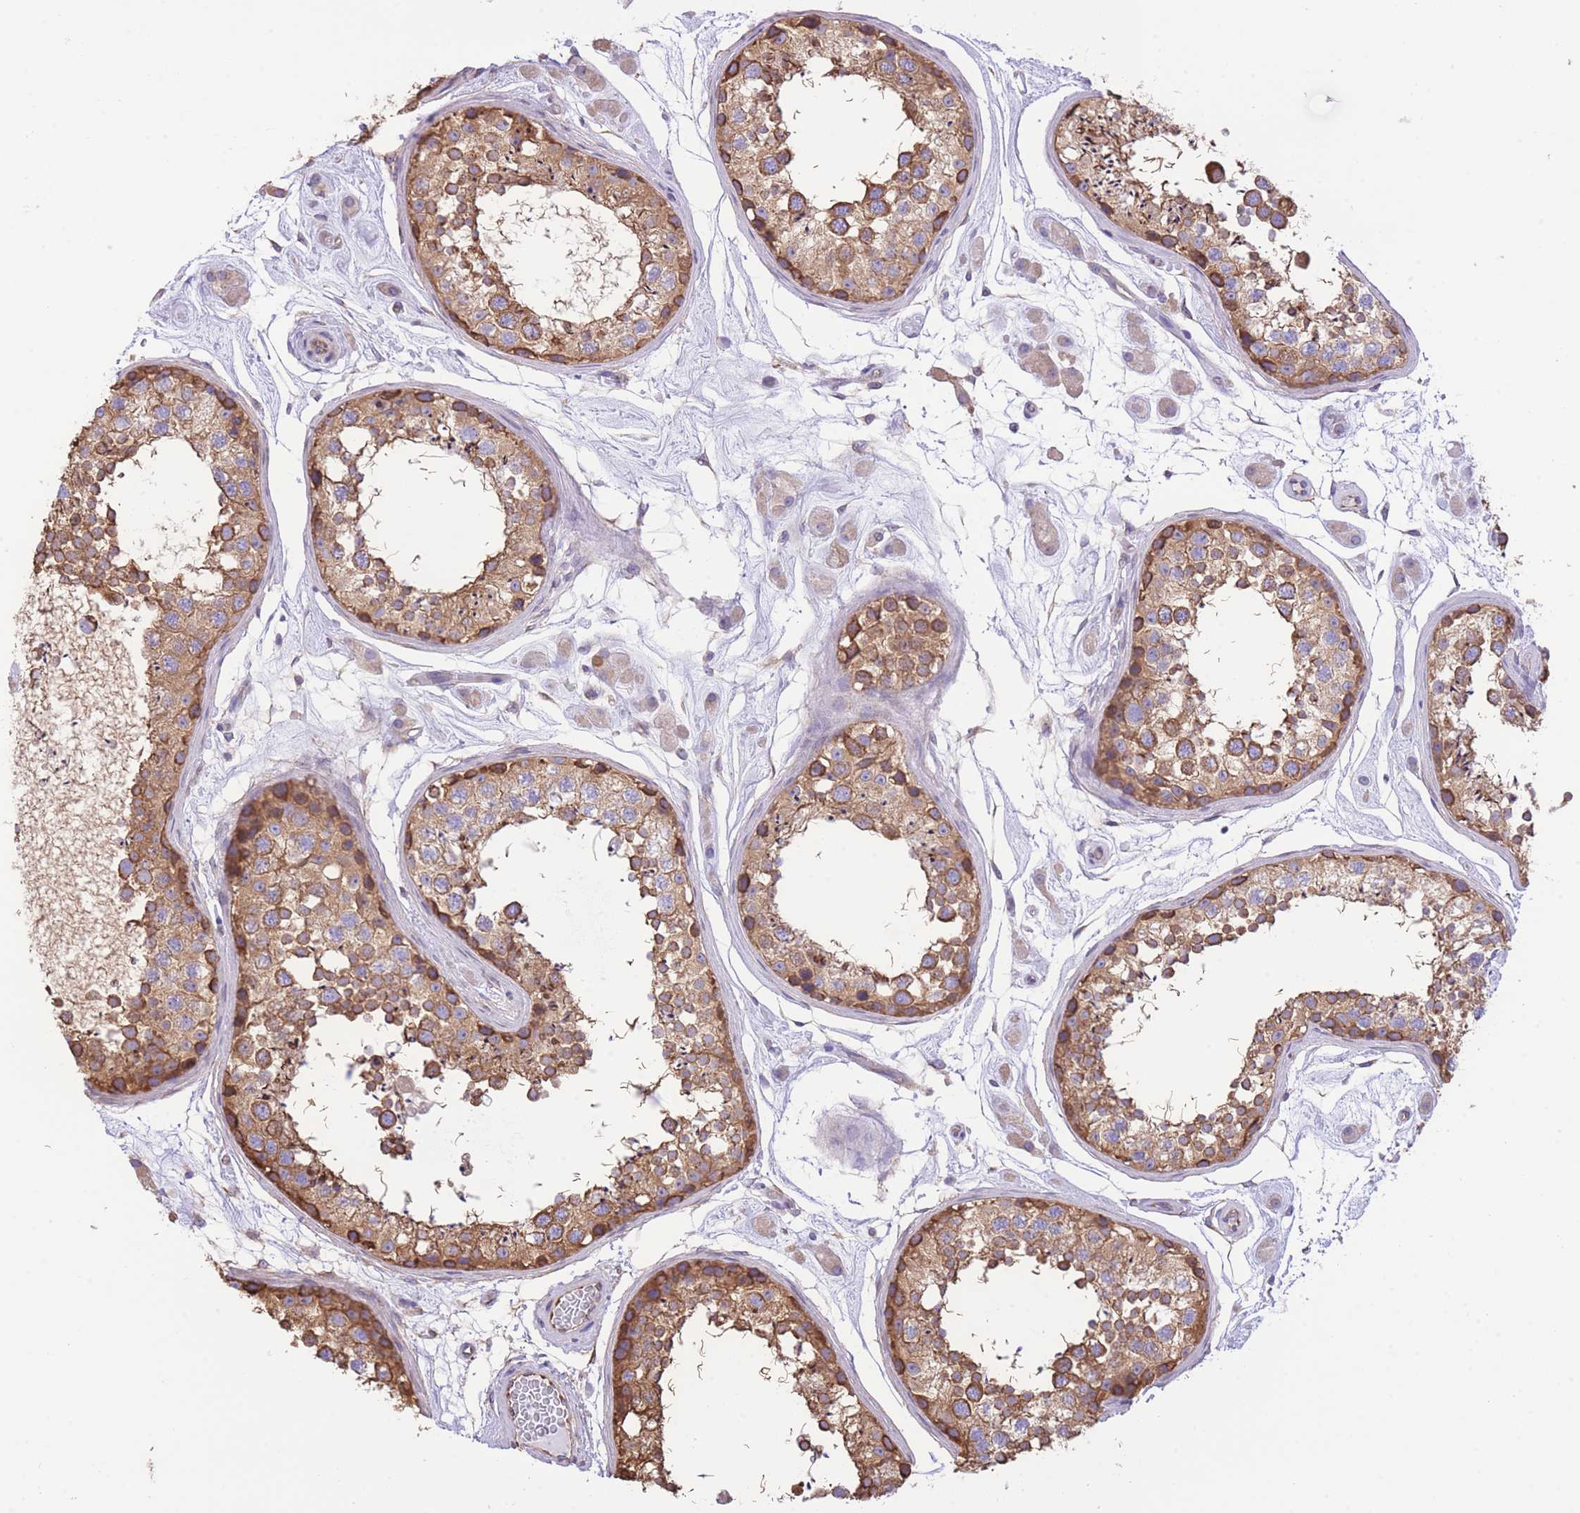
{"staining": {"intensity": "moderate", "quantity": ">75%", "location": "cytoplasmic/membranous"}, "tissue": "testis", "cell_type": "Cells in seminiferous ducts", "image_type": "normal", "snomed": [{"axis": "morphology", "description": "Normal tissue, NOS"}, {"axis": "topography", "description": "Testis"}], "caption": "Cells in seminiferous ducts demonstrate medium levels of moderate cytoplasmic/membranous expression in about >75% of cells in benign human testis. The protein is shown in brown color, while the nuclei are stained blue.", "gene": "RHOU", "patient": {"sex": "male", "age": 25}}